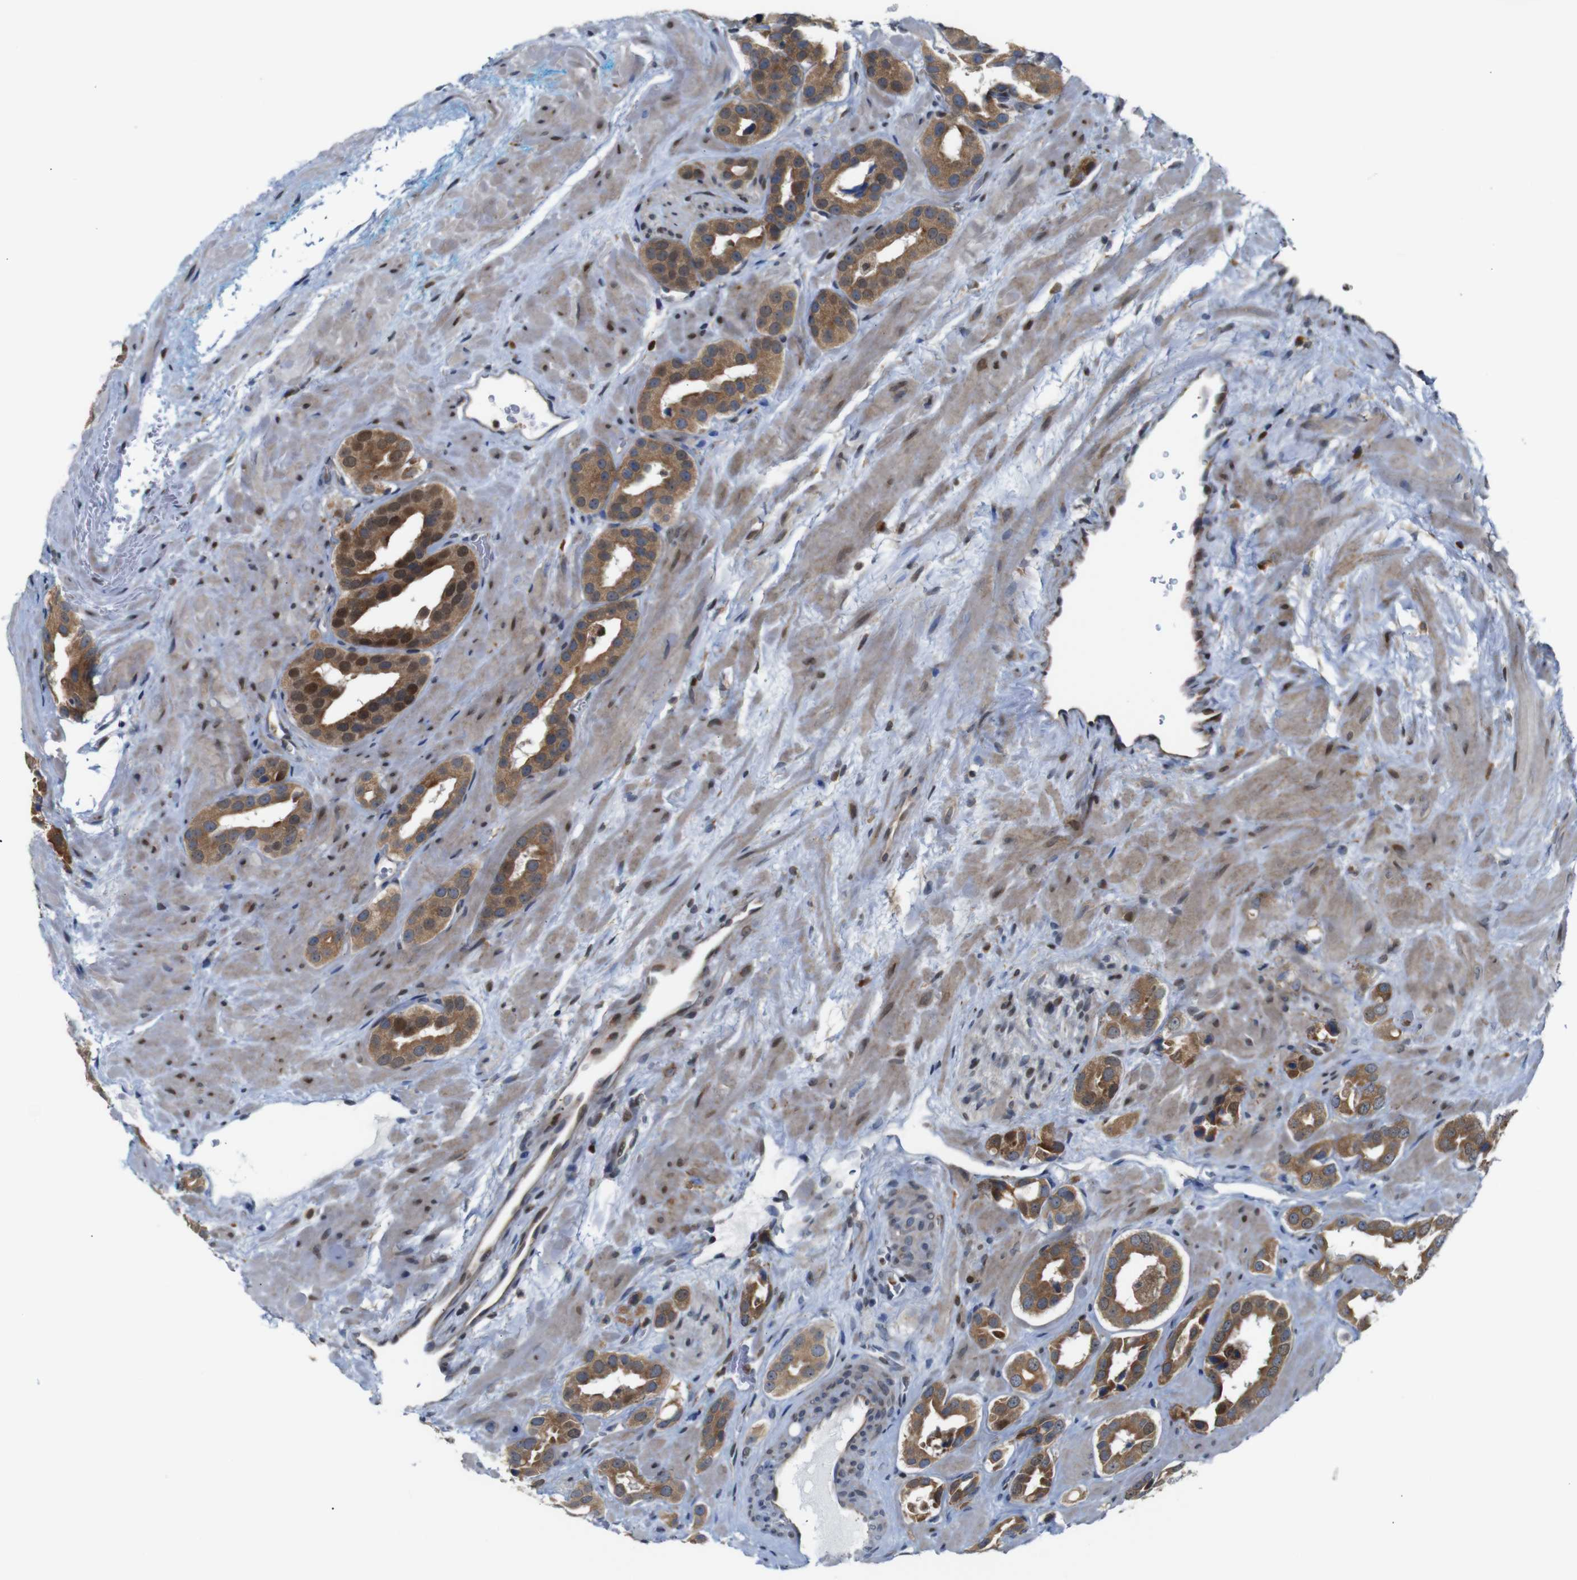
{"staining": {"intensity": "moderate", "quantity": ">75%", "location": "cytoplasmic/membranous"}, "tissue": "prostate cancer", "cell_type": "Tumor cells", "image_type": "cancer", "snomed": [{"axis": "morphology", "description": "Adenocarcinoma, High grade"}, {"axis": "topography", "description": "Prostate"}], "caption": "Brown immunohistochemical staining in human adenocarcinoma (high-grade) (prostate) exhibits moderate cytoplasmic/membranous positivity in approximately >75% of tumor cells.", "gene": "PTPN1", "patient": {"sex": "male", "age": 64}}